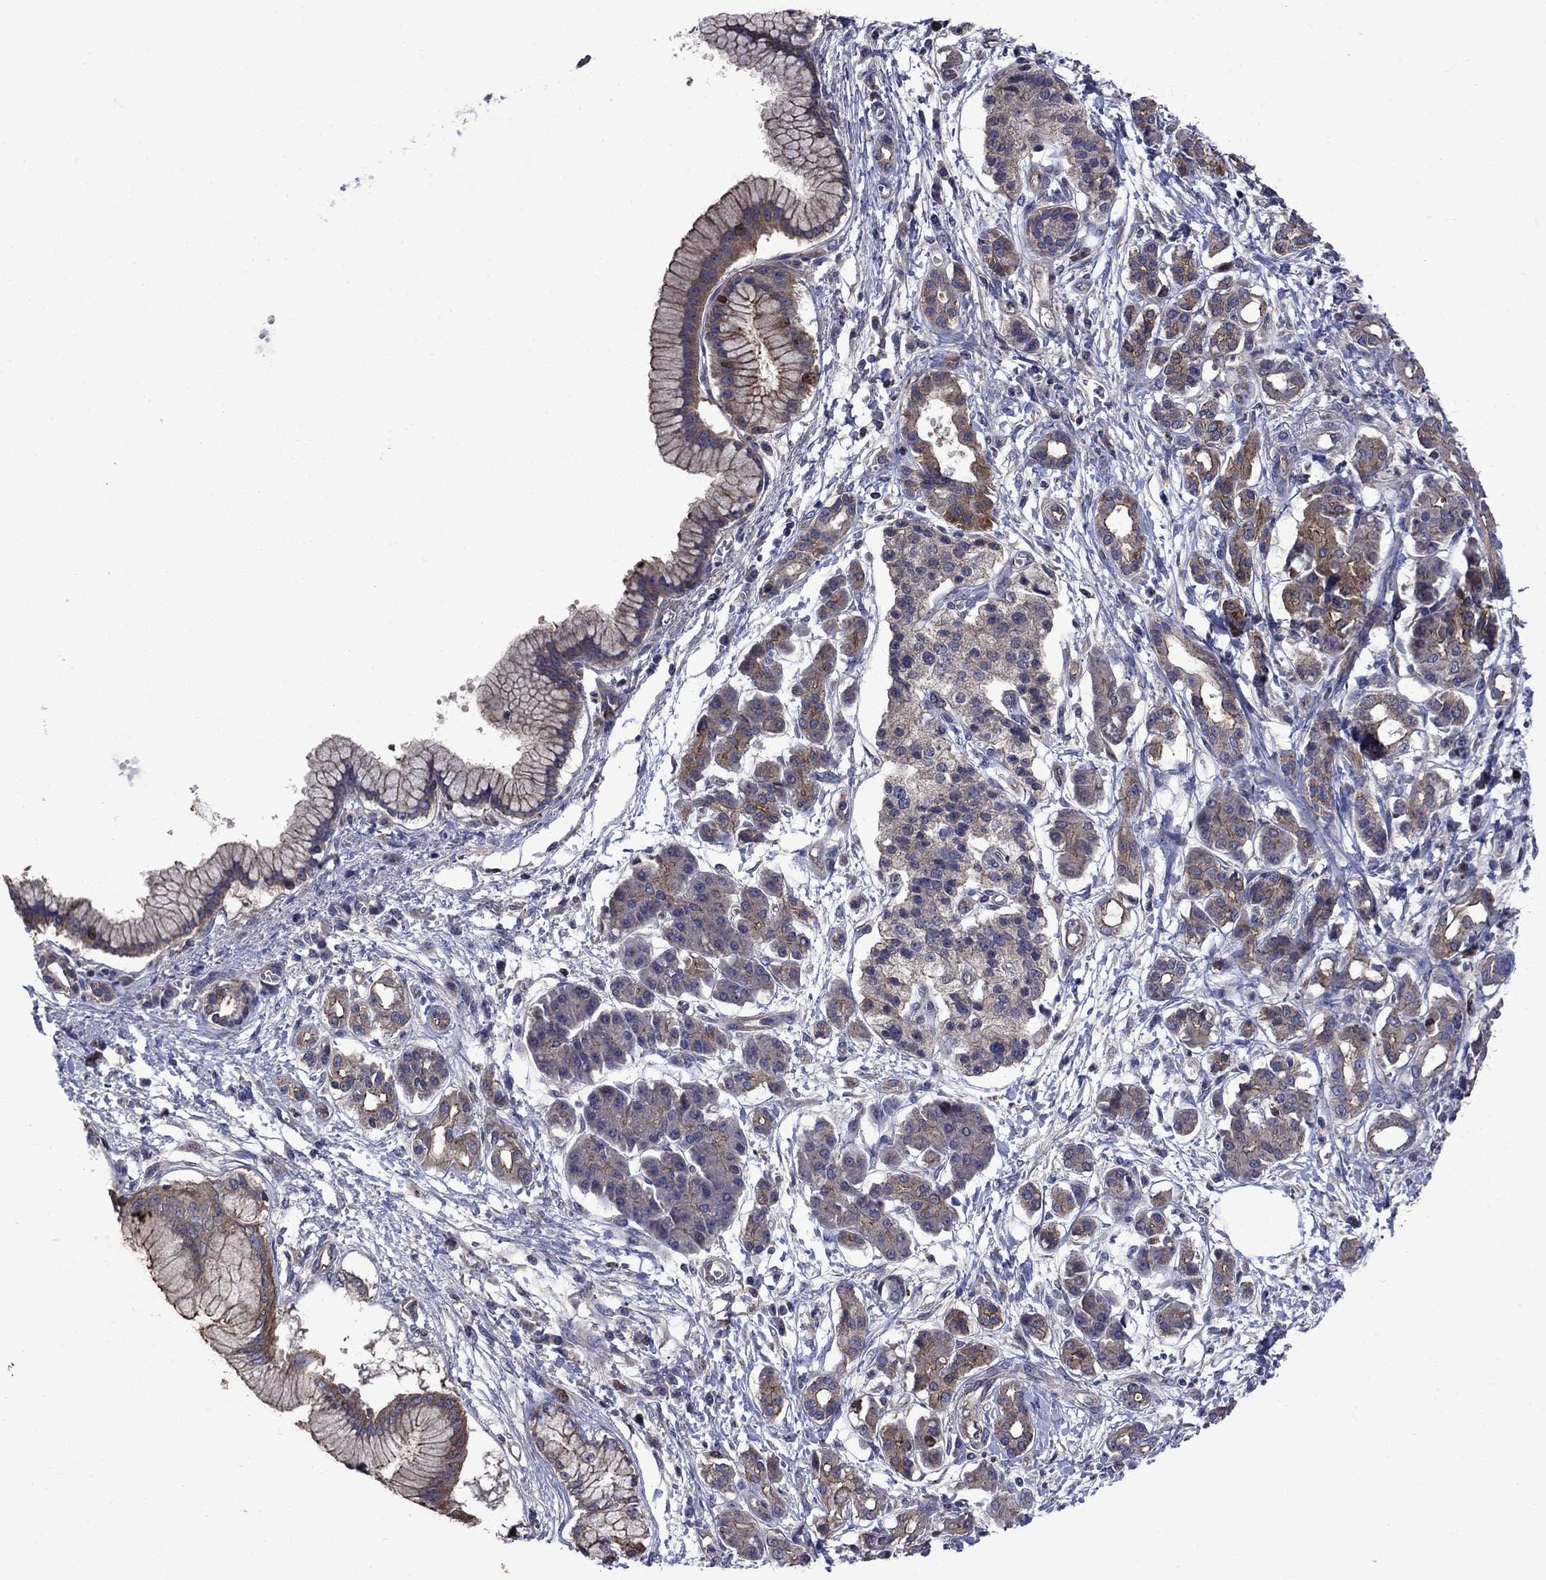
{"staining": {"intensity": "moderate", "quantity": "<25%", "location": "cytoplasmic/membranous"}, "tissue": "pancreatic cancer", "cell_type": "Tumor cells", "image_type": "cancer", "snomed": [{"axis": "morphology", "description": "Adenocarcinoma, NOS"}, {"axis": "topography", "description": "Pancreas"}], "caption": "Pancreatic adenocarcinoma was stained to show a protein in brown. There is low levels of moderate cytoplasmic/membranous positivity in about <25% of tumor cells. (DAB = brown stain, brightfield microscopy at high magnification).", "gene": "KIF22", "patient": {"sex": "male", "age": 72}}